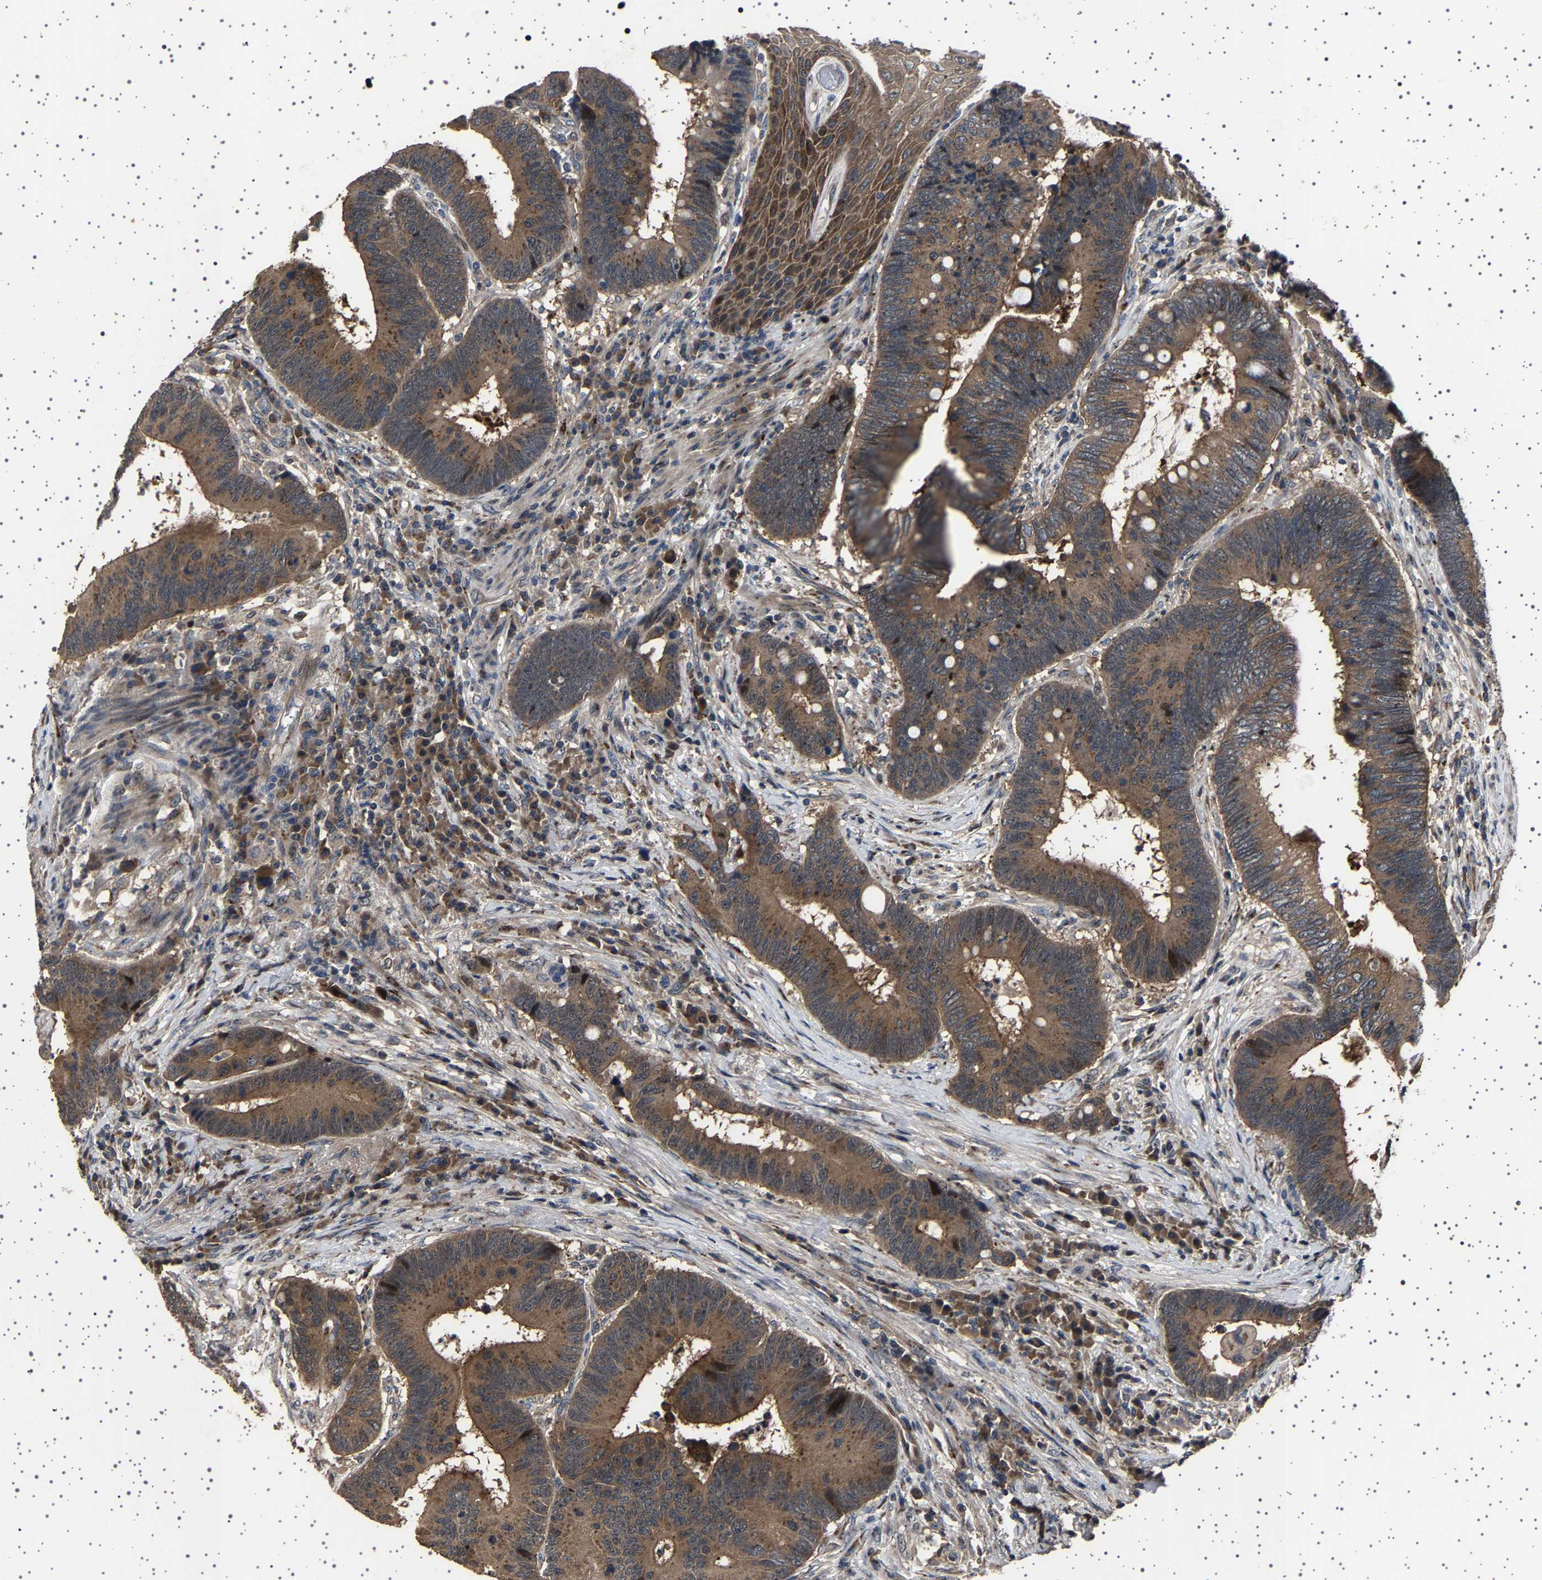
{"staining": {"intensity": "moderate", "quantity": ">75%", "location": "cytoplasmic/membranous"}, "tissue": "colorectal cancer", "cell_type": "Tumor cells", "image_type": "cancer", "snomed": [{"axis": "morphology", "description": "Adenocarcinoma, NOS"}, {"axis": "topography", "description": "Rectum"}, {"axis": "topography", "description": "Anal"}], "caption": "DAB immunohistochemical staining of human colorectal cancer demonstrates moderate cytoplasmic/membranous protein expression in about >75% of tumor cells. The protein of interest is shown in brown color, while the nuclei are stained blue.", "gene": "NCKAP1", "patient": {"sex": "female", "age": 89}}